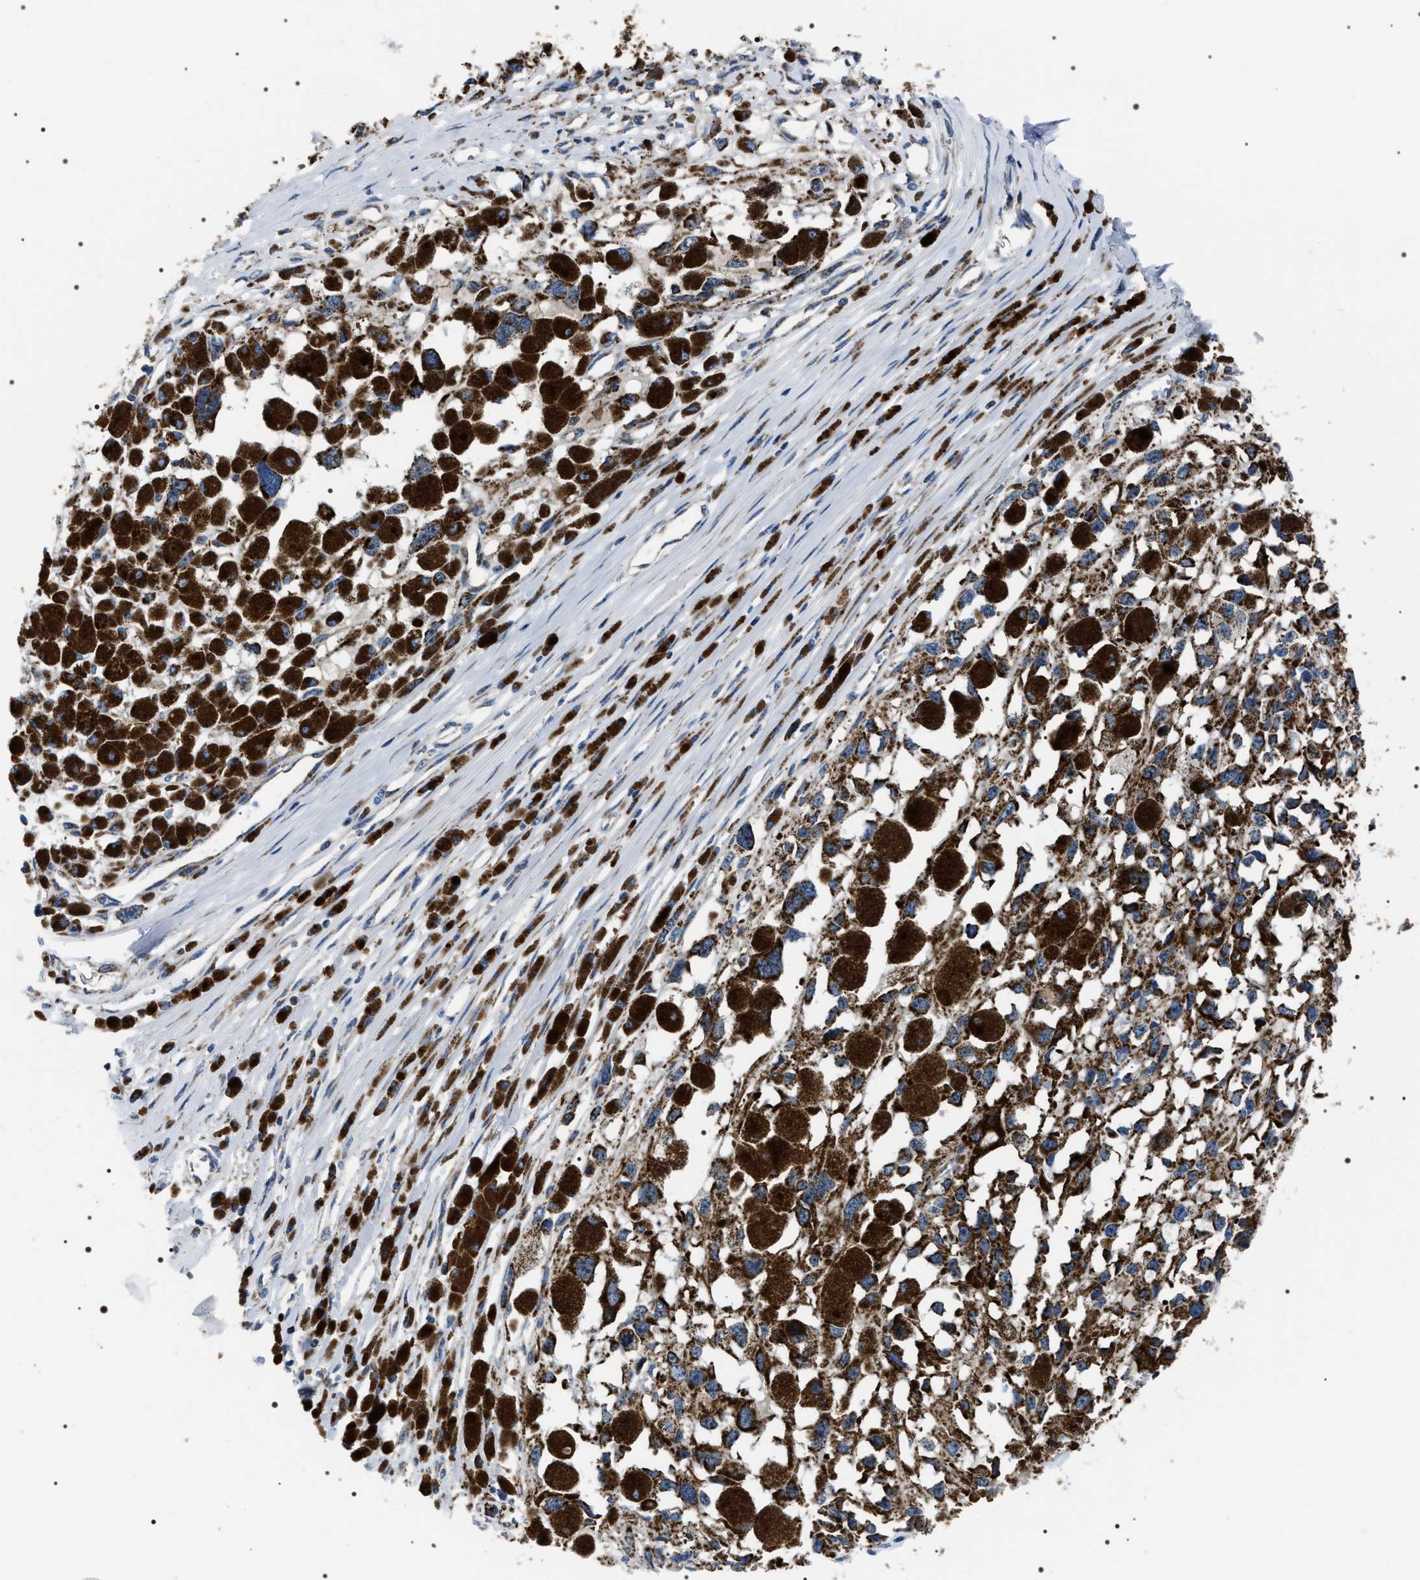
{"staining": {"intensity": "strong", "quantity": ">75%", "location": "cytoplasmic/membranous"}, "tissue": "melanoma", "cell_type": "Tumor cells", "image_type": "cancer", "snomed": [{"axis": "morphology", "description": "Malignant melanoma, Metastatic site"}, {"axis": "topography", "description": "Lymph node"}], "caption": "This photomicrograph shows immunohistochemistry staining of melanoma, with high strong cytoplasmic/membranous expression in about >75% of tumor cells.", "gene": "NTMT1", "patient": {"sex": "male", "age": 59}}